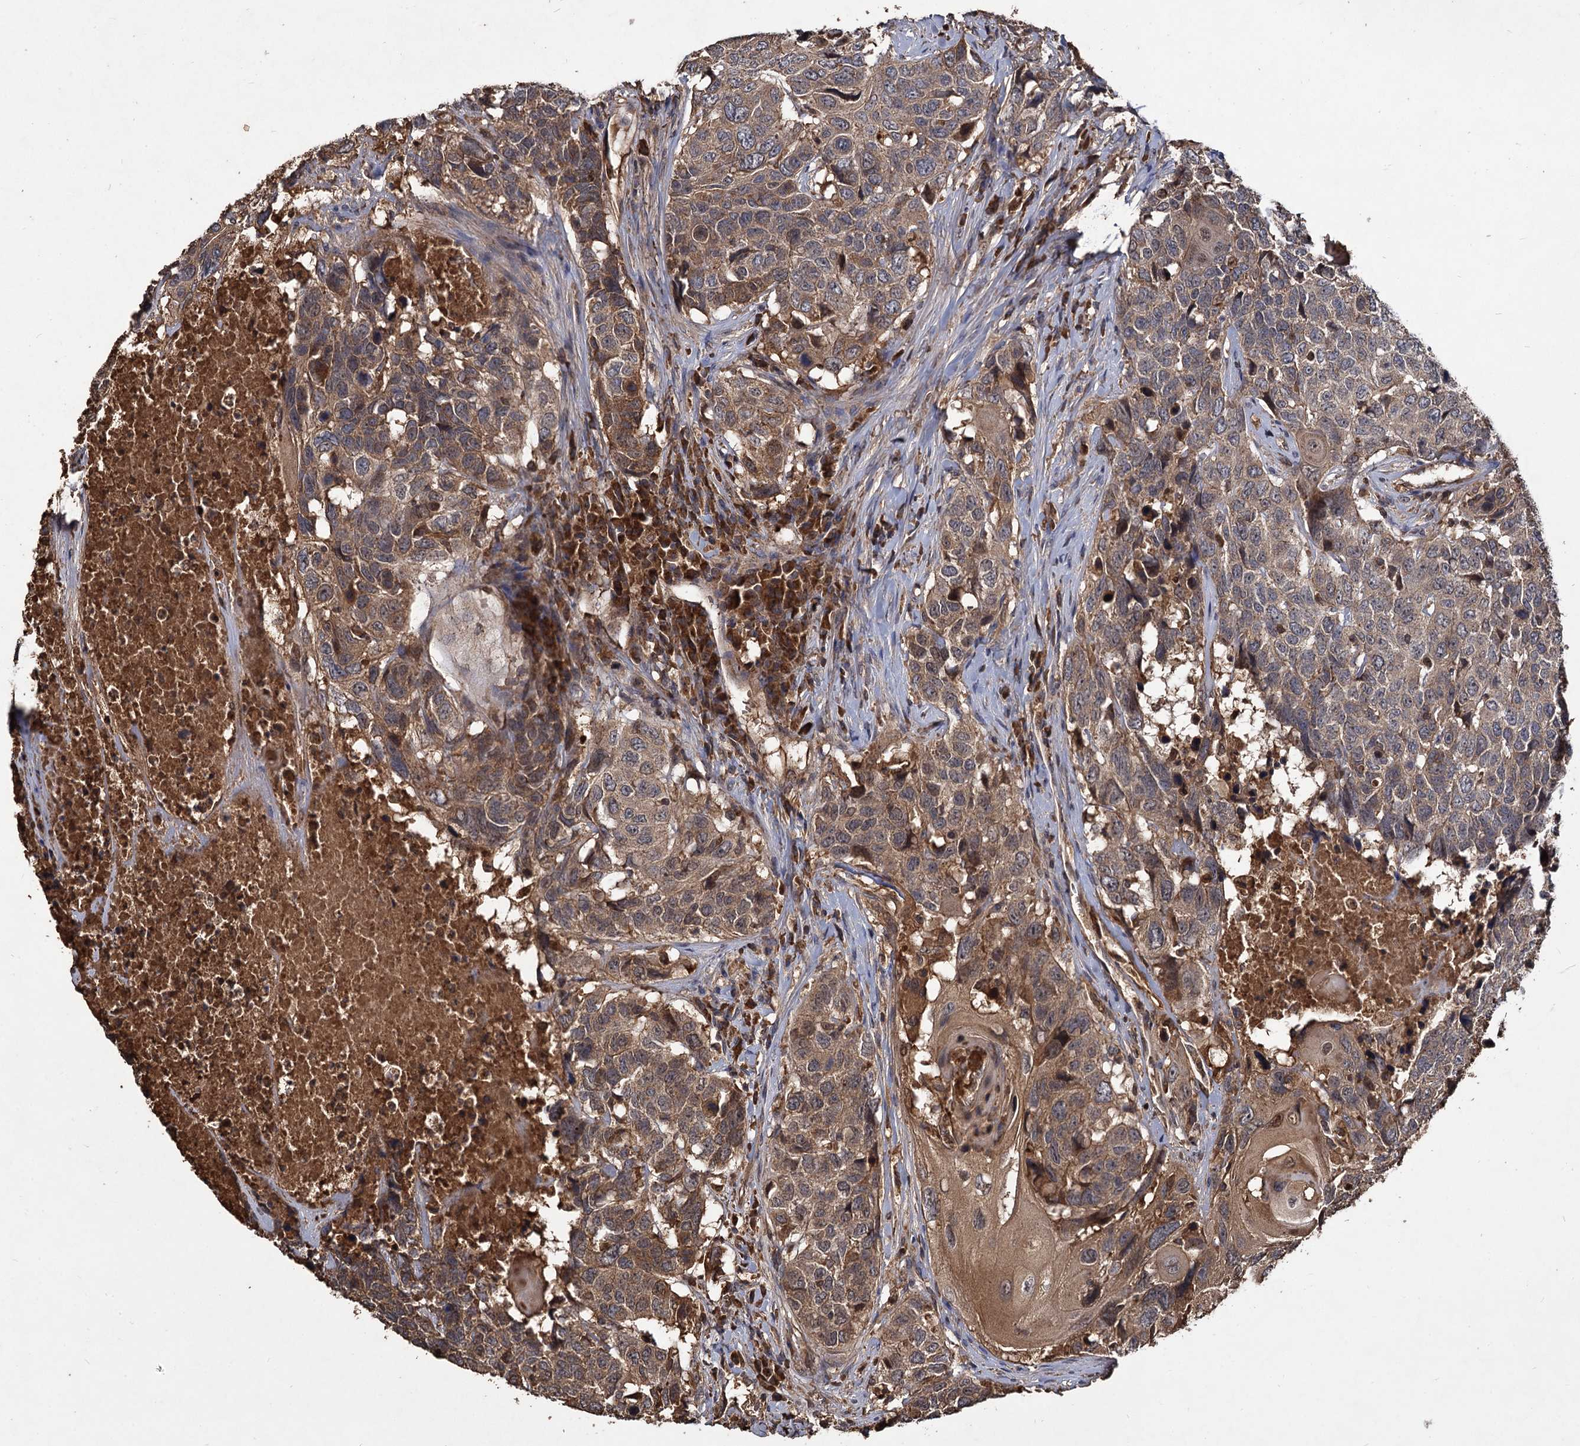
{"staining": {"intensity": "moderate", "quantity": ">75%", "location": "cytoplasmic/membranous"}, "tissue": "head and neck cancer", "cell_type": "Tumor cells", "image_type": "cancer", "snomed": [{"axis": "morphology", "description": "Squamous cell carcinoma, NOS"}, {"axis": "topography", "description": "Head-Neck"}], "caption": "Human head and neck squamous cell carcinoma stained with a brown dye demonstrates moderate cytoplasmic/membranous positive staining in approximately >75% of tumor cells.", "gene": "GCLC", "patient": {"sex": "male", "age": 66}}